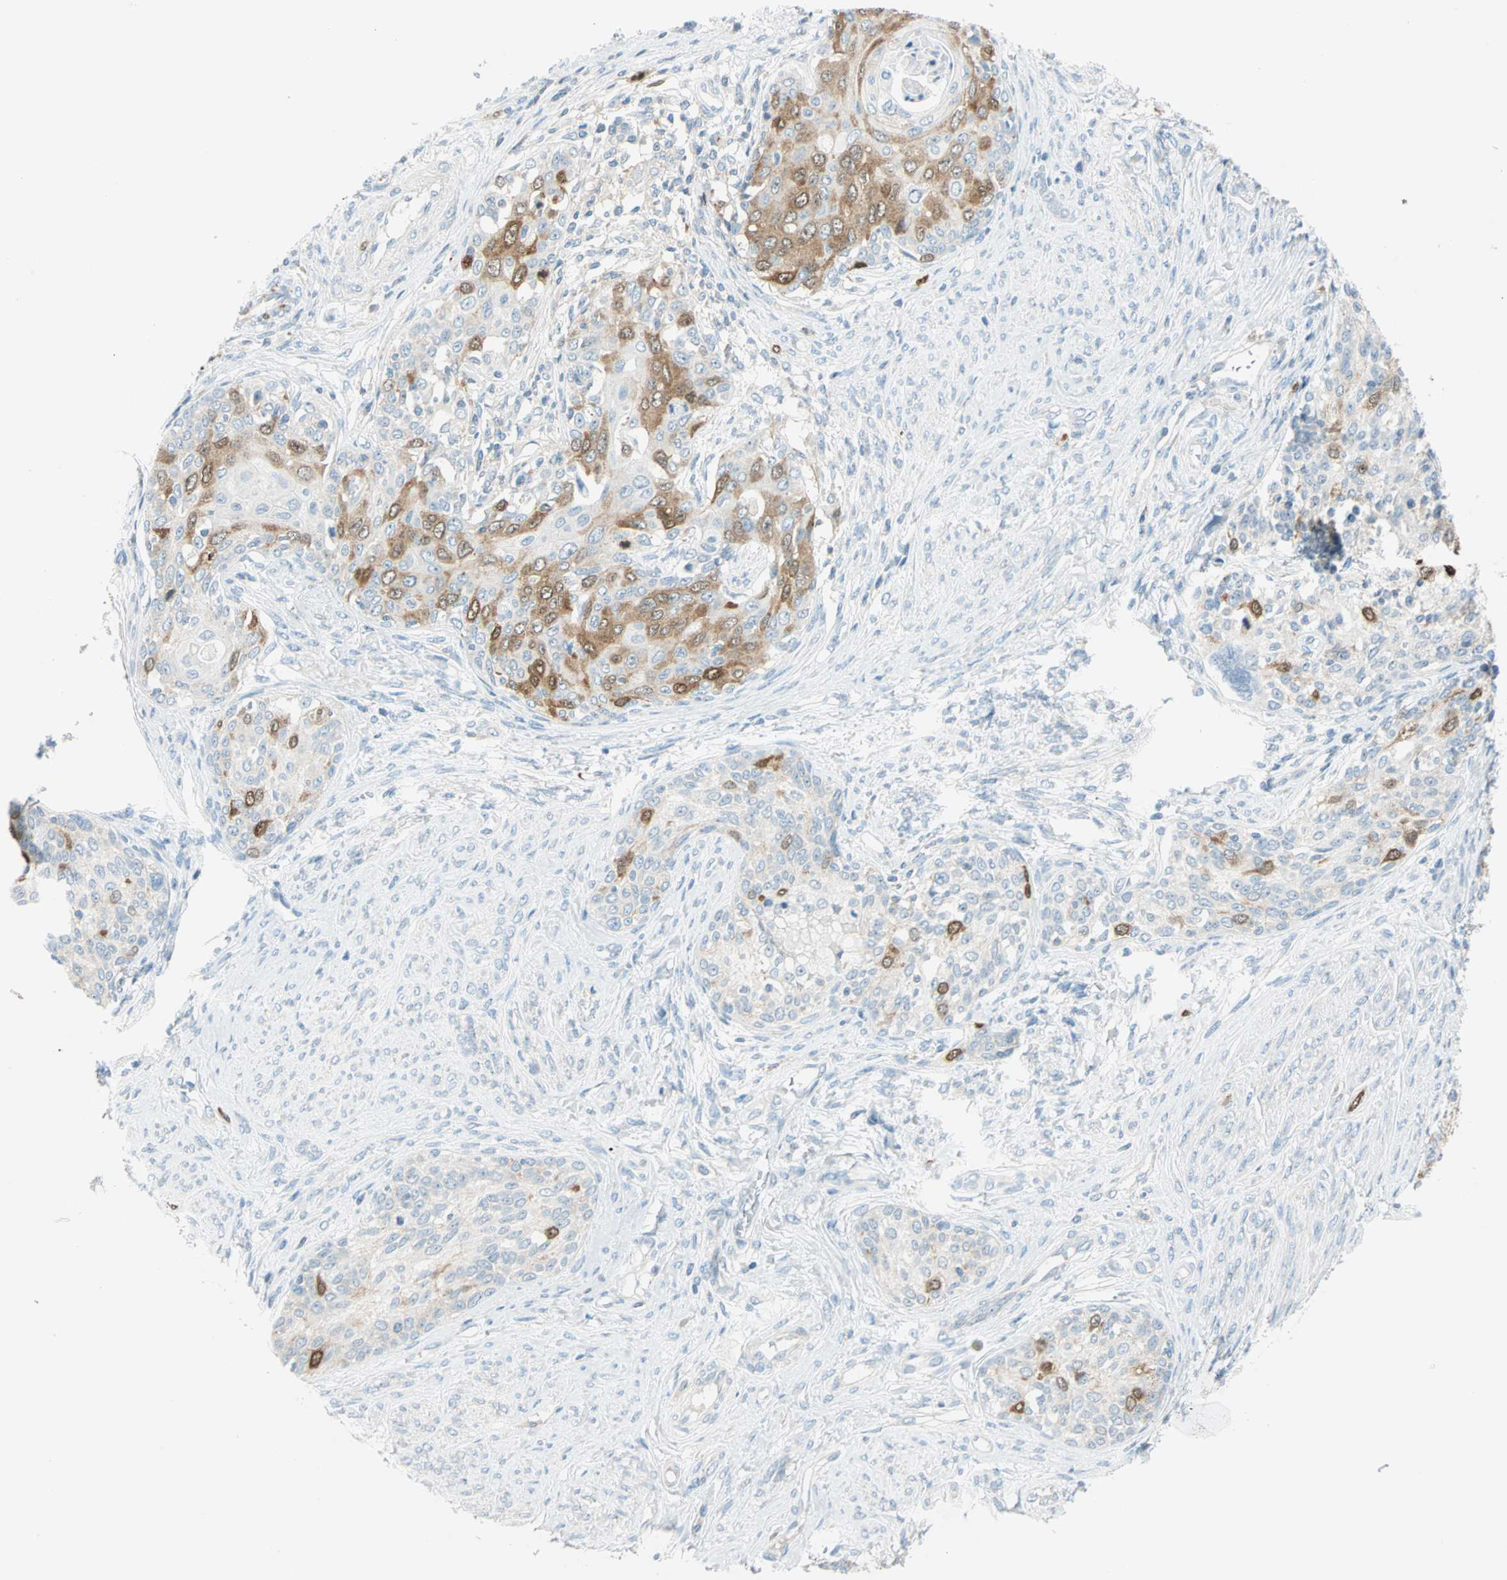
{"staining": {"intensity": "moderate", "quantity": "25%-75%", "location": "cytoplasmic/membranous,nuclear"}, "tissue": "cervical cancer", "cell_type": "Tumor cells", "image_type": "cancer", "snomed": [{"axis": "morphology", "description": "Squamous cell carcinoma, NOS"}, {"axis": "morphology", "description": "Adenocarcinoma, NOS"}, {"axis": "topography", "description": "Cervix"}], "caption": "An image of cervical adenocarcinoma stained for a protein shows moderate cytoplasmic/membranous and nuclear brown staining in tumor cells.", "gene": "PTTG1", "patient": {"sex": "female", "age": 52}}